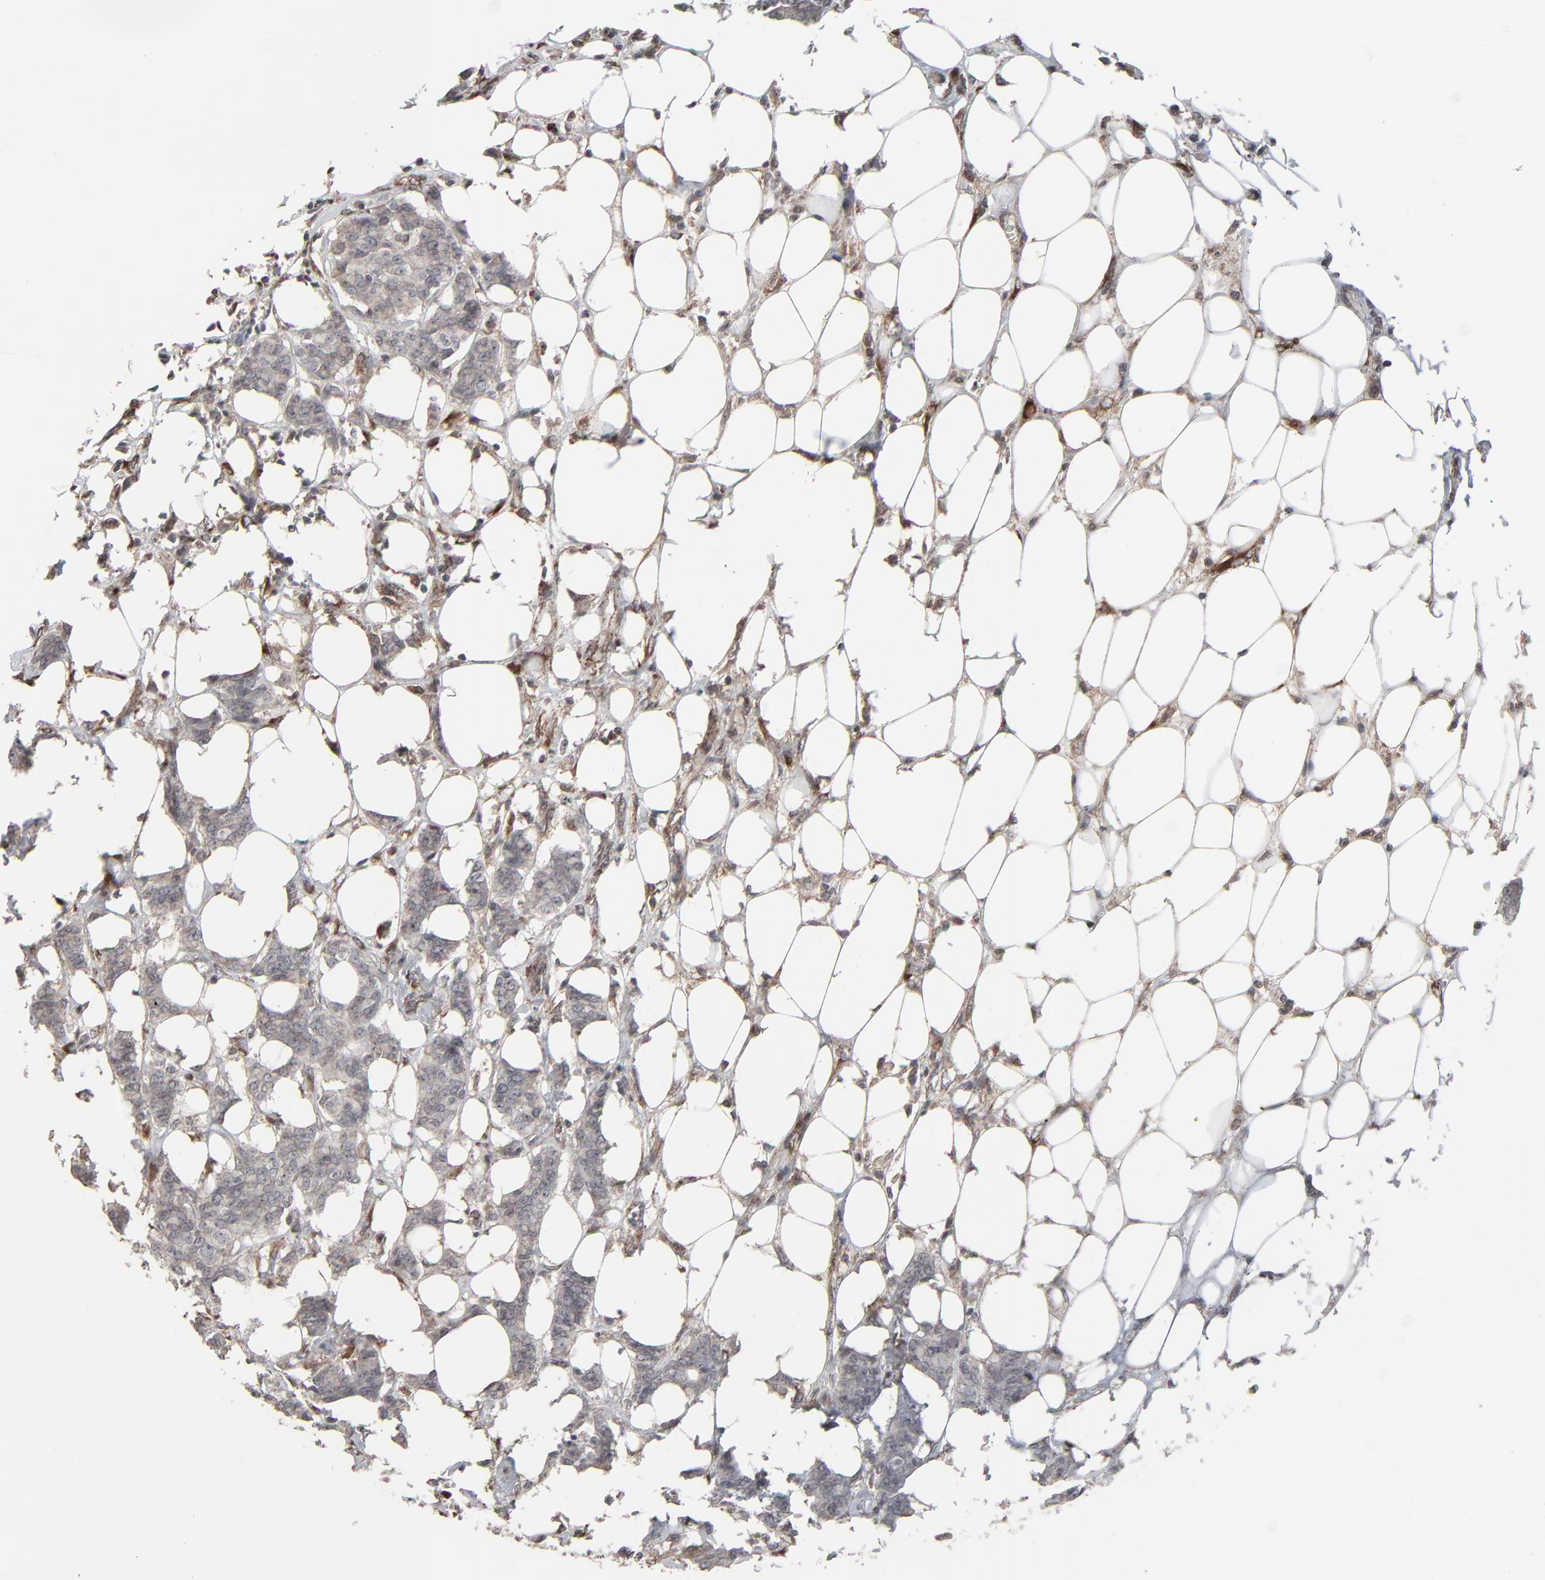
{"staining": {"intensity": "weak", "quantity": "<25%", "location": "cytoplasmic/membranous"}, "tissue": "breast cancer", "cell_type": "Tumor cells", "image_type": "cancer", "snomed": [{"axis": "morphology", "description": "Duct carcinoma"}, {"axis": "topography", "description": "Breast"}], "caption": "Immunohistochemistry histopathology image of breast cancer stained for a protein (brown), which exhibits no positivity in tumor cells.", "gene": "CTNND1", "patient": {"sex": "female", "age": 40}}